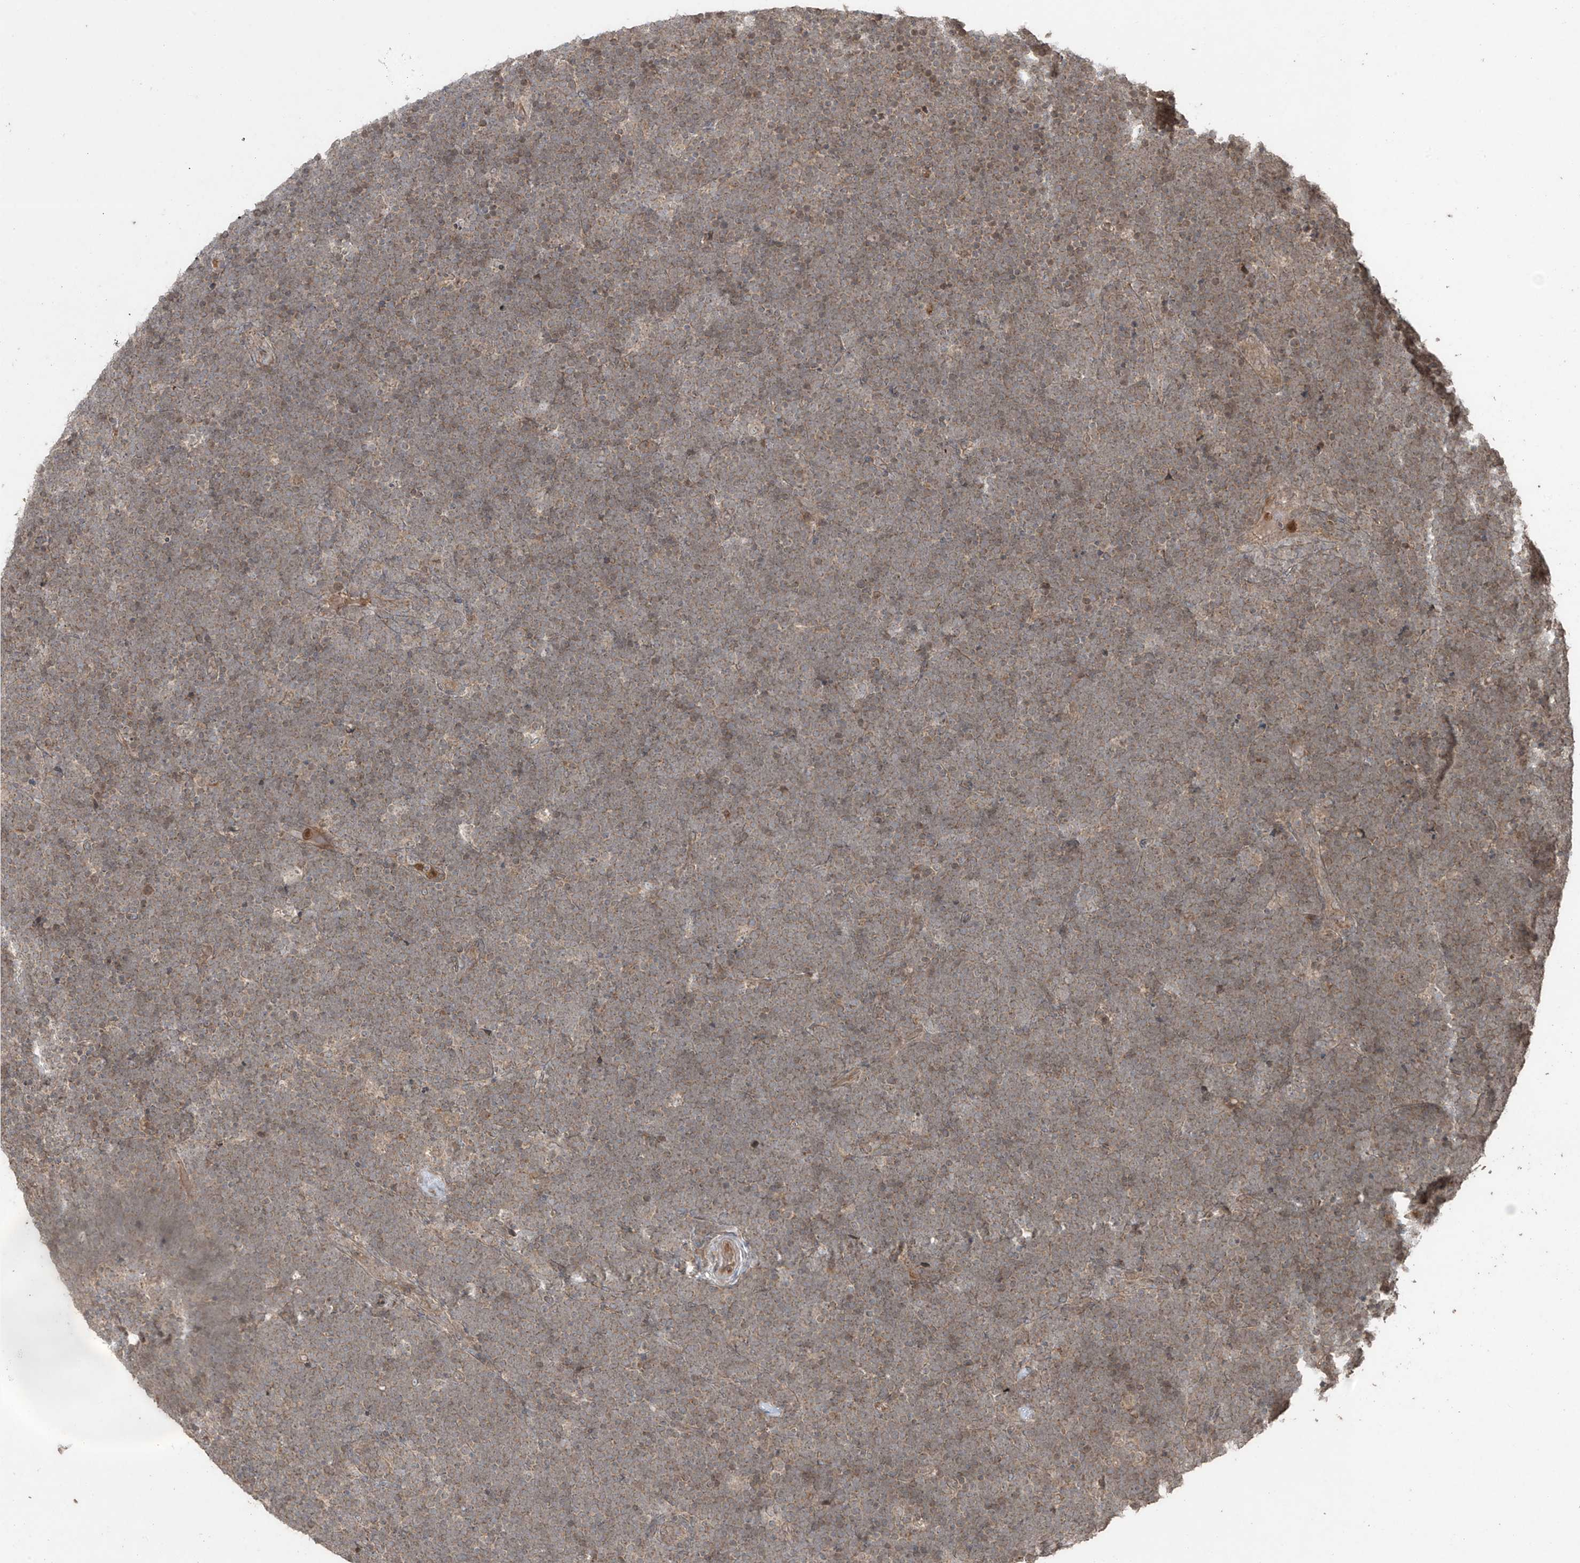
{"staining": {"intensity": "weak", "quantity": "25%-75%", "location": "cytoplasmic/membranous"}, "tissue": "lymphoma", "cell_type": "Tumor cells", "image_type": "cancer", "snomed": [{"axis": "morphology", "description": "Malignant lymphoma, non-Hodgkin's type, High grade"}, {"axis": "topography", "description": "Lymph node"}], "caption": "Brown immunohistochemical staining in human high-grade malignant lymphoma, non-Hodgkin's type shows weak cytoplasmic/membranous positivity in approximately 25%-75% of tumor cells.", "gene": "PGPEP1", "patient": {"sex": "male", "age": 13}}